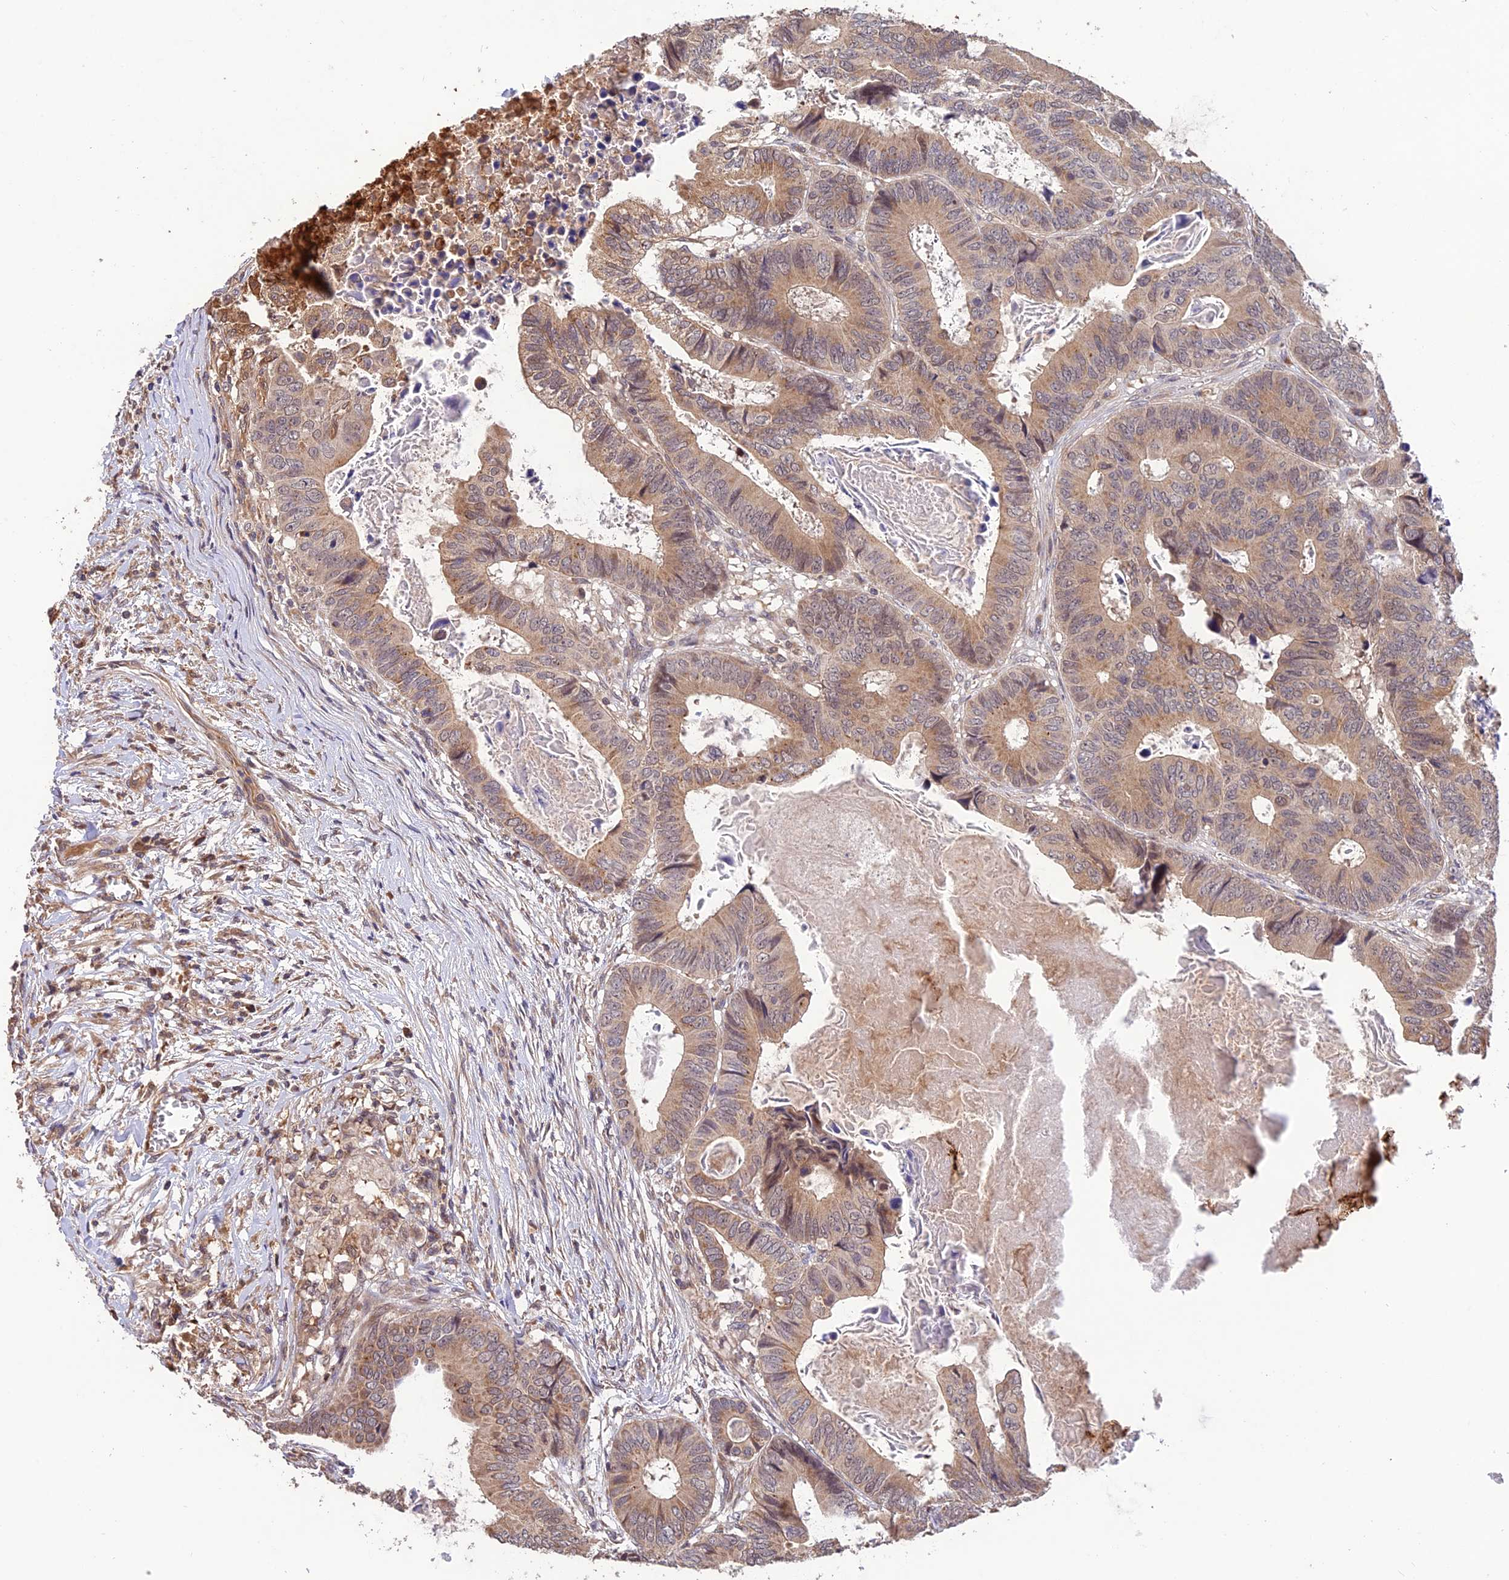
{"staining": {"intensity": "moderate", "quantity": ">75%", "location": "cytoplasmic/membranous"}, "tissue": "colorectal cancer", "cell_type": "Tumor cells", "image_type": "cancer", "snomed": [{"axis": "morphology", "description": "Adenocarcinoma, NOS"}, {"axis": "topography", "description": "Colon"}], "caption": "Immunohistochemical staining of colorectal cancer (adenocarcinoma) demonstrates medium levels of moderate cytoplasmic/membranous protein positivity in approximately >75% of tumor cells.", "gene": "MNS1", "patient": {"sex": "male", "age": 85}}